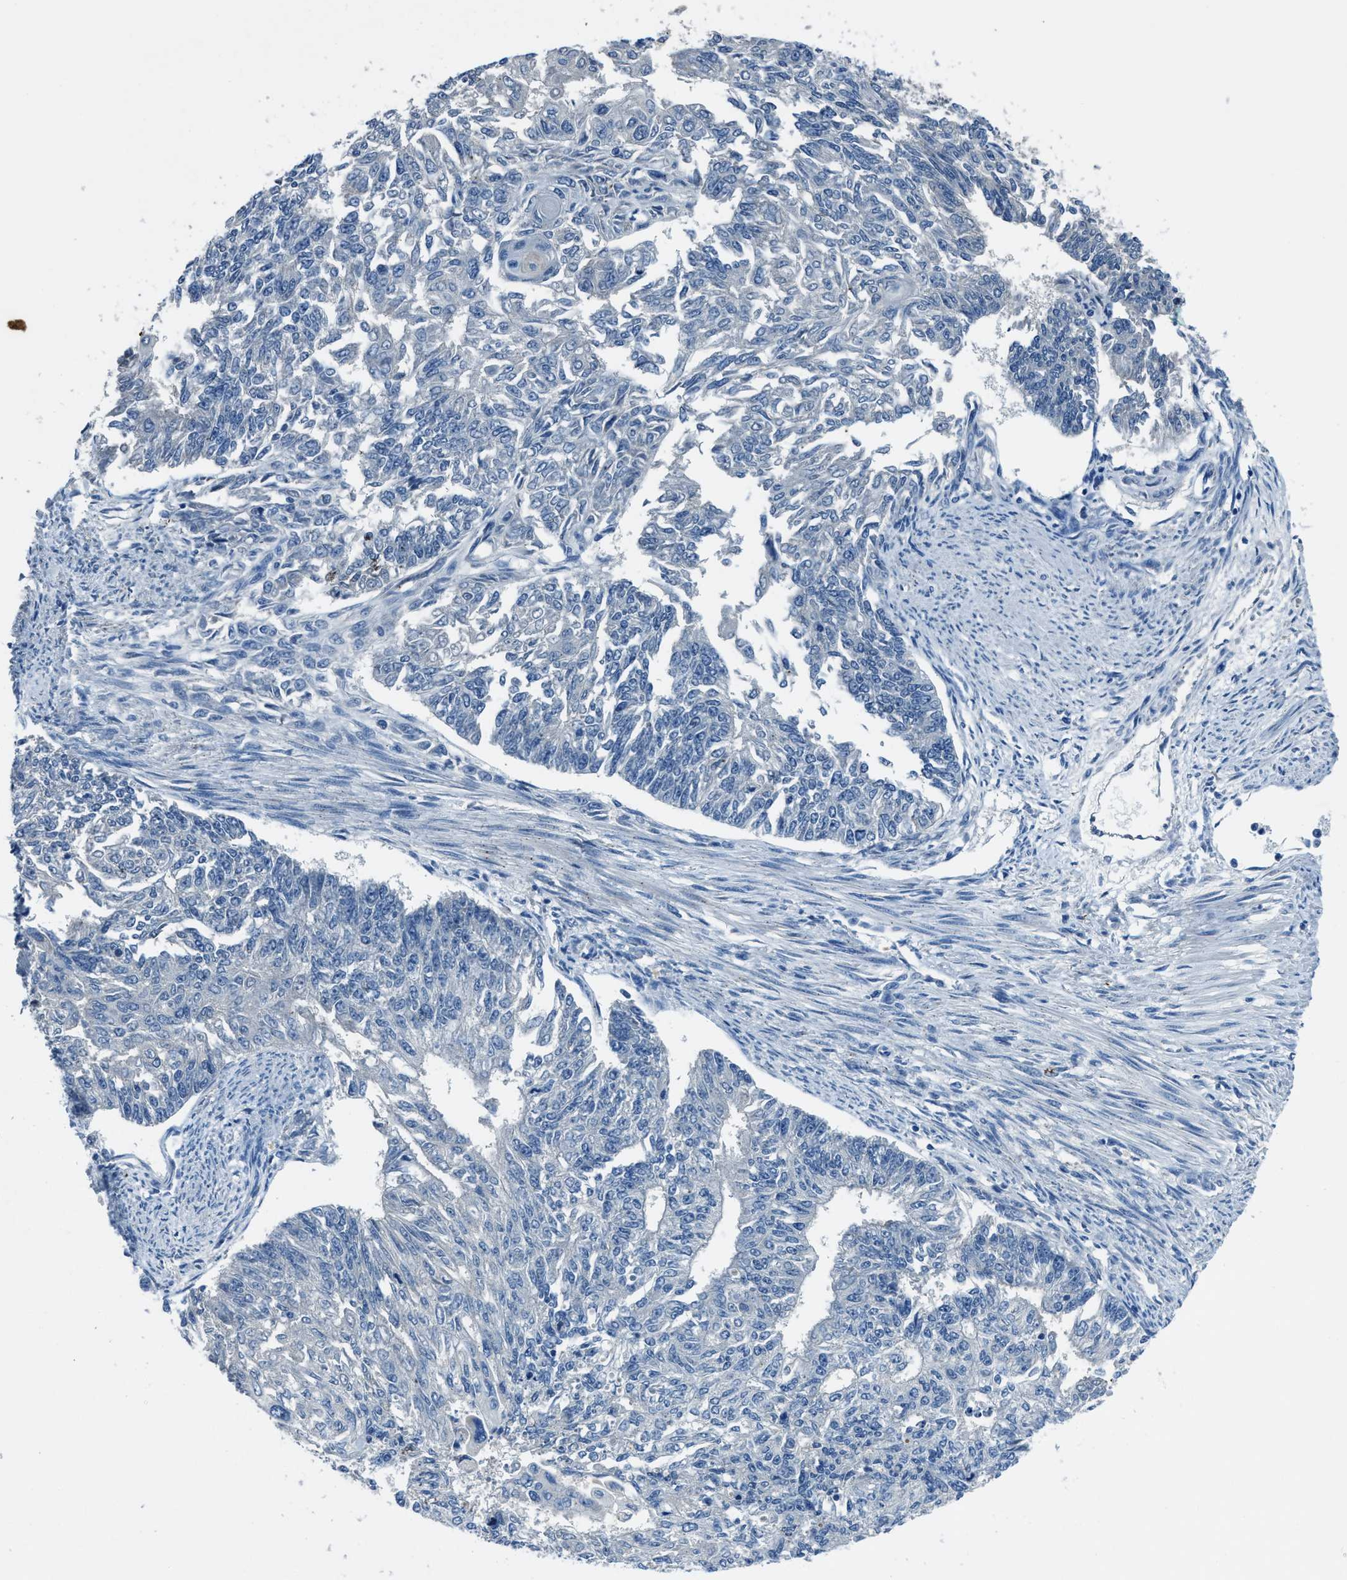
{"staining": {"intensity": "negative", "quantity": "none", "location": "none"}, "tissue": "endometrial cancer", "cell_type": "Tumor cells", "image_type": "cancer", "snomed": [{"axis": "morphology", "description": "Adenocarcinoma, NOS"}, {"axis": "topography", "description": "Endometrium"}], "caption": "Immunohistochemistry (IHC) photomicrograph of neoplastic tissue: human endometrial cancer (adenocarcinoma) stained with DAB (3,3'-diaminobenzidine) demonstrates no significant protein staining in tumor cells.", "gene": "DUSP19", "patient": {"sex": "female", "age": 32}}